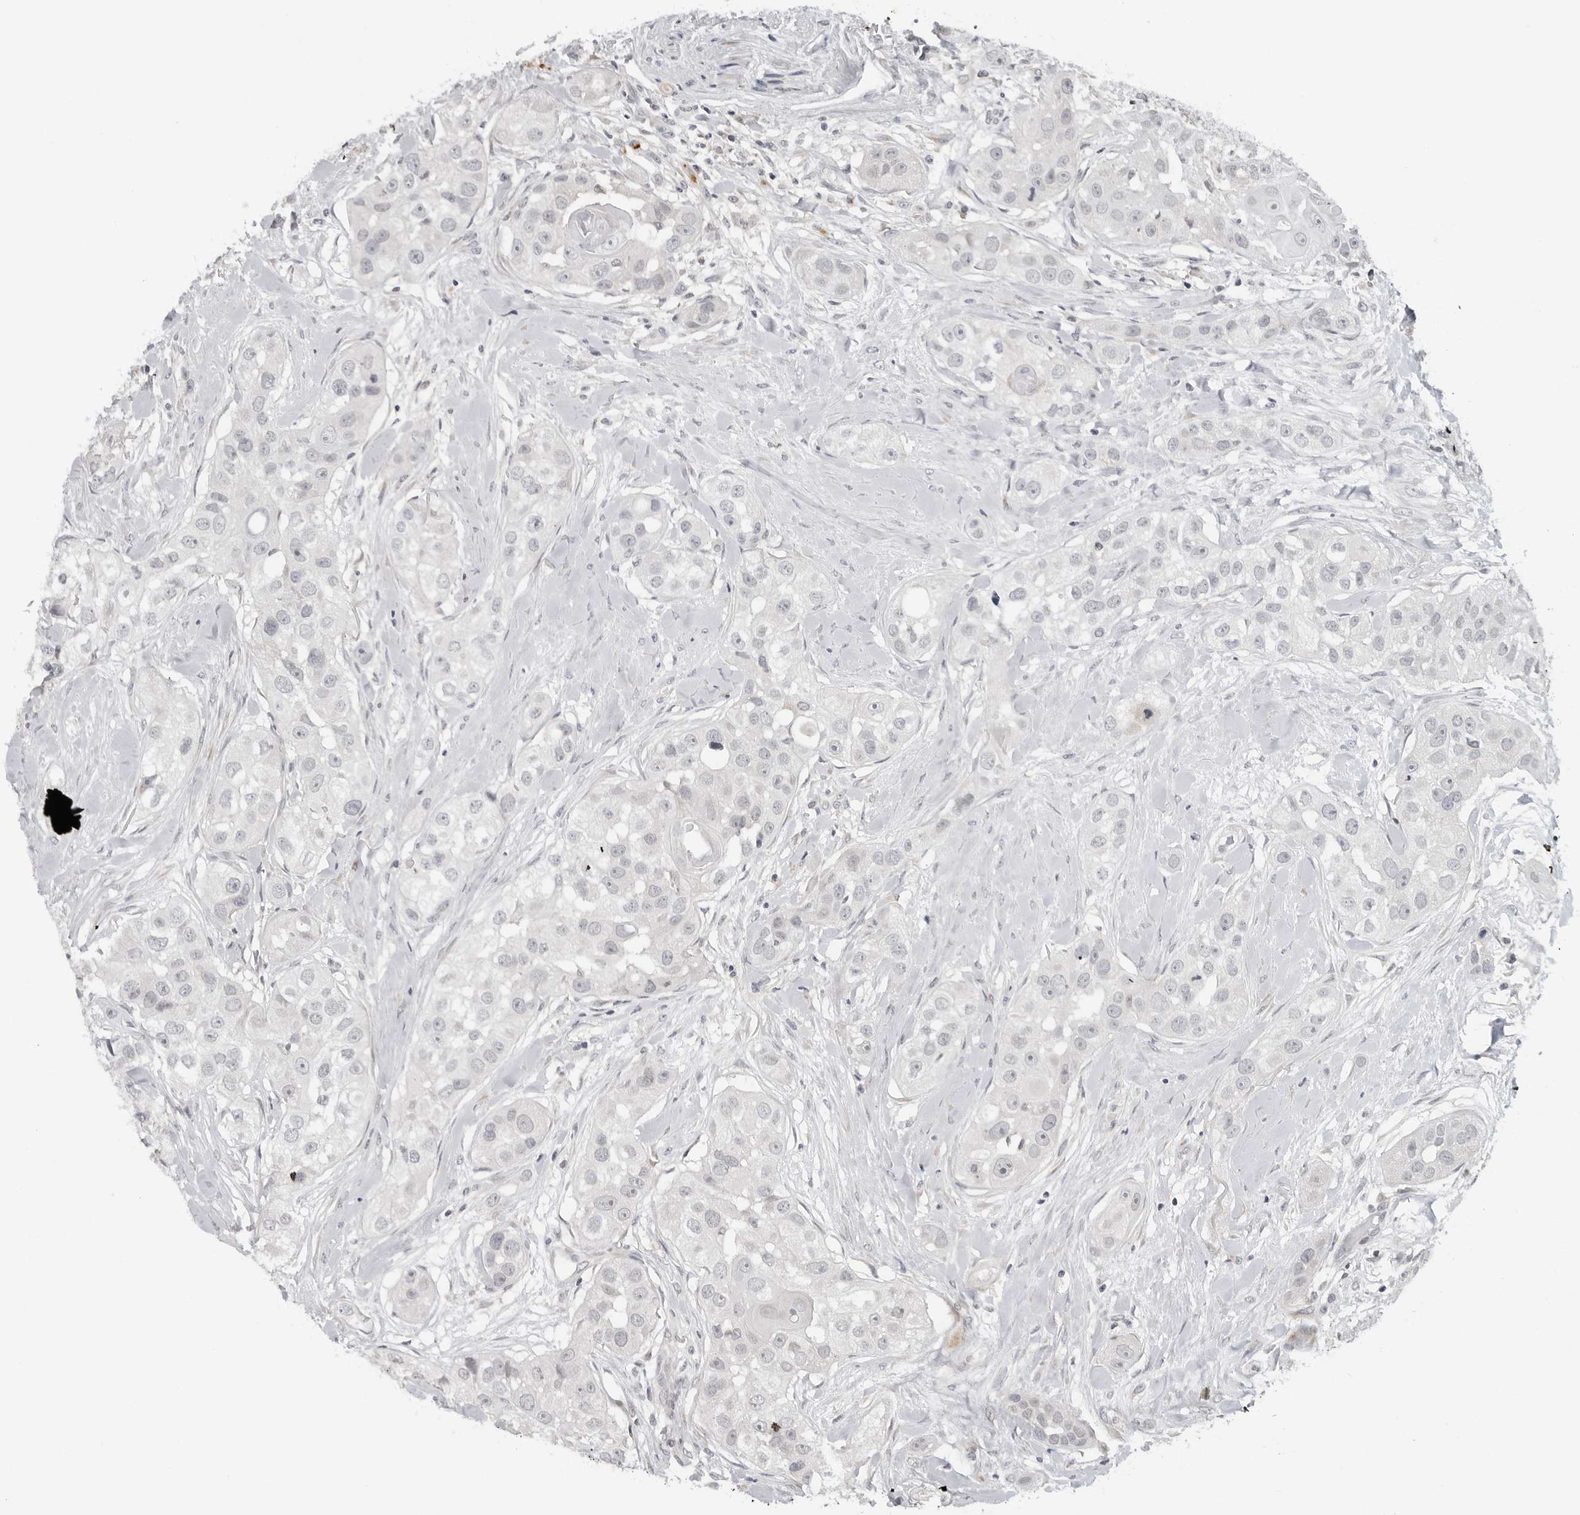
{"staining": {"intensity": "negative", "quantity": "none", "location": "none"}, "tissue": "head and neck cancer", "cell_type": "Tumor cells", "image_type": "cancer", "snomed": [{"axis": "morphology", "description": "Normal tissue, NOS"}, {"axis": "morphology", "description": "Squamous cell carcinoma, NOS"}, {"axis": "topography", "description": "Skeletal muscle"}, {"axis": "topography", "description": "Head-Neck"}], "caption": "Immunohistochemistry image of human squamous cell carcinoma (head and neck) stained for a protein (brown), which exhibits no staining in tumor cells.", "gene": "ADAMTS5", "patient": {"sex": "male", "age": 51}}